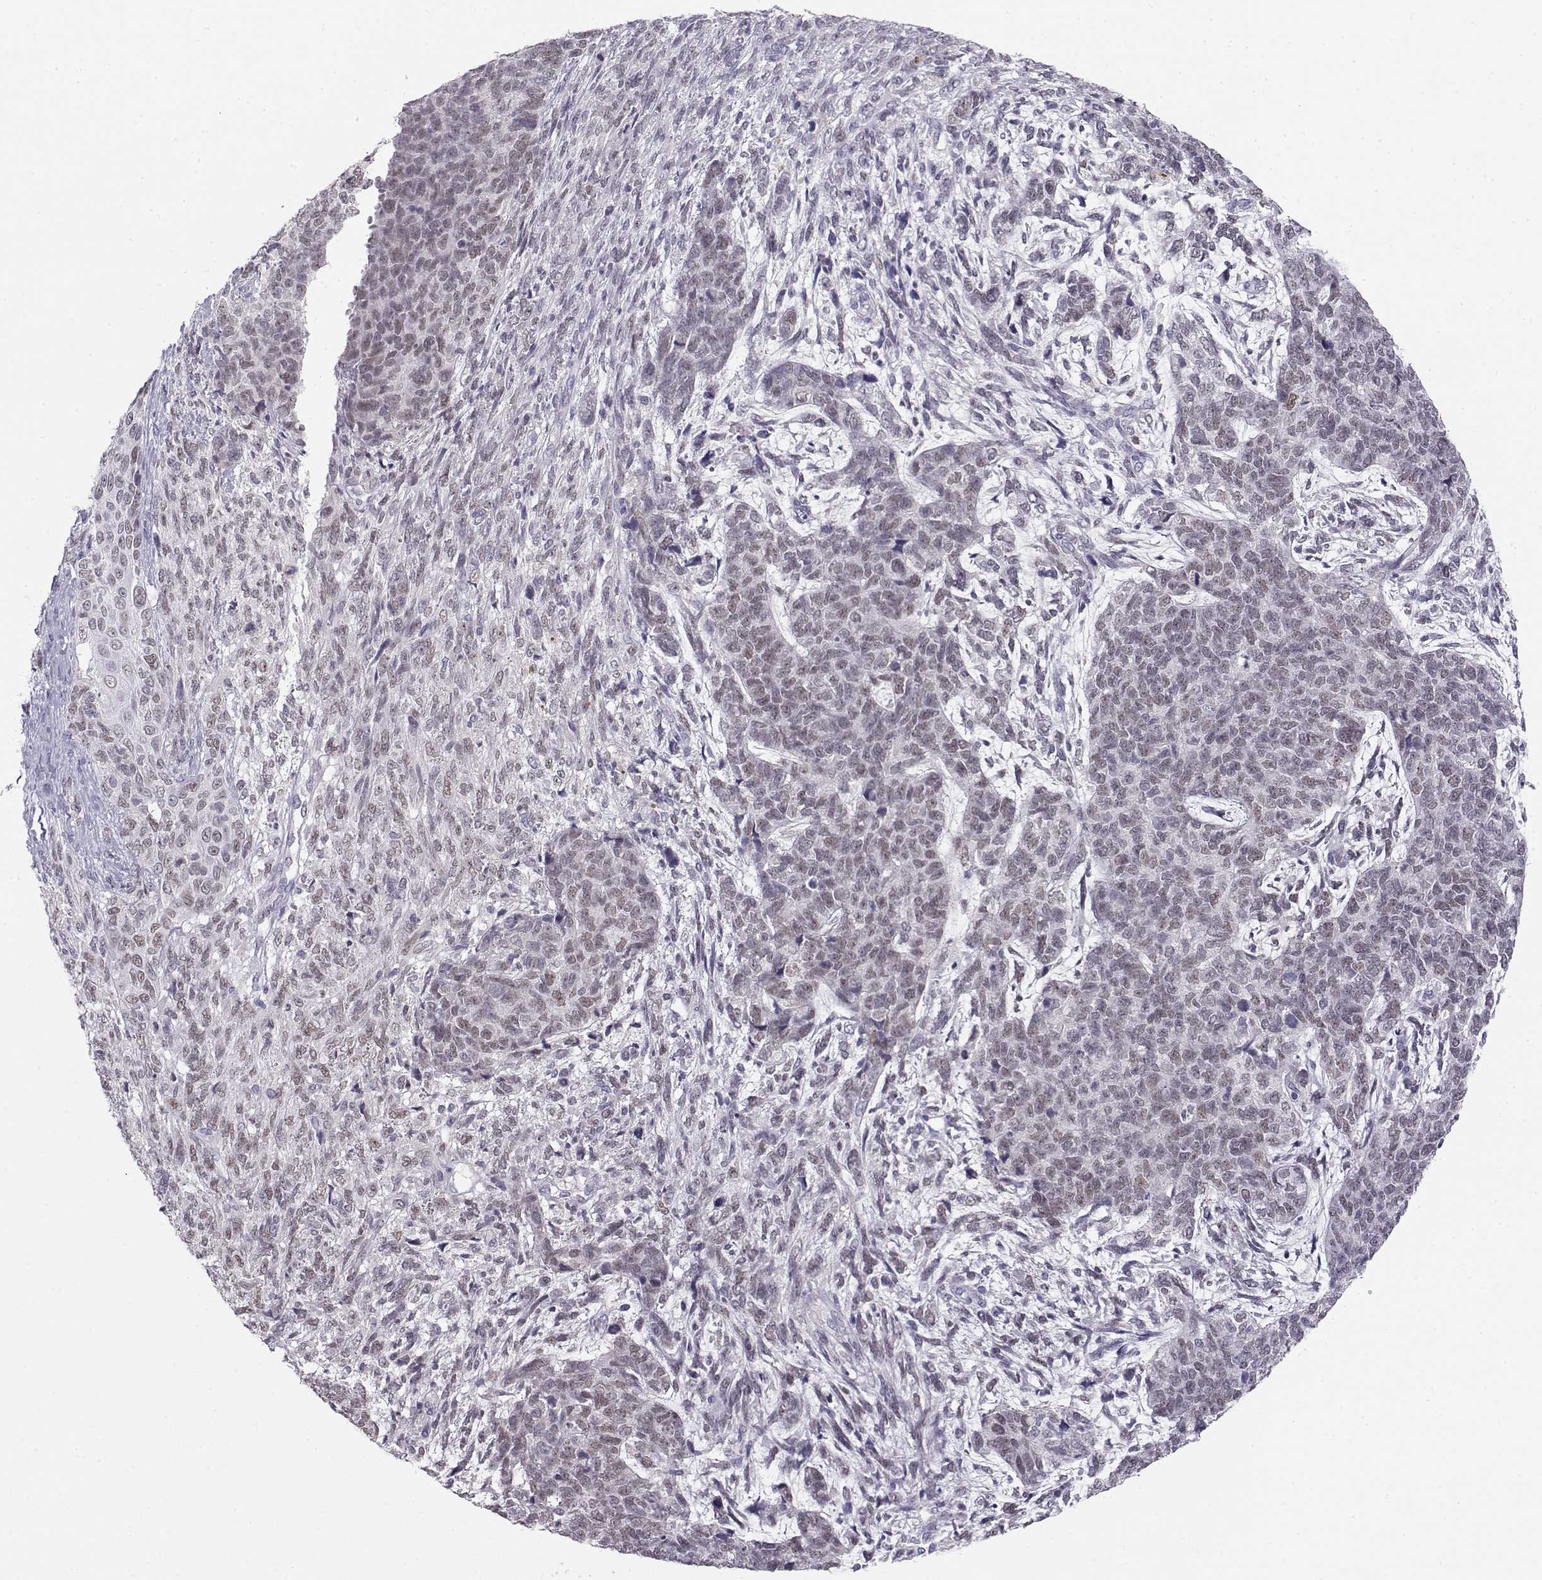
{"staining": {"intensity": "weak", "quantity": "<25%", "location": "nuclear"}, "tissue": "cervical cancer", "cell_type": "Tumor cells", "image_type": "cancer", "snomed": [{"axis": "morphology", "description": "Squamous cell carcinoma, NOS"}, {"axis": "topography", "description": "Cervix"}], "caption": "Immunohistochemistry micrograph of squamous cell carcinoma (cervical) stained for a protein (brown), which exhibits no positivity in tumor cells. Brightfield microscopy of IHC stained with DAB (3,3'-diaminobenzidine) (brown) and hematoxylin (blue), captured at high magnification.", "gene": "OPN5", "patient": {"sex": "female", "age": 63}}